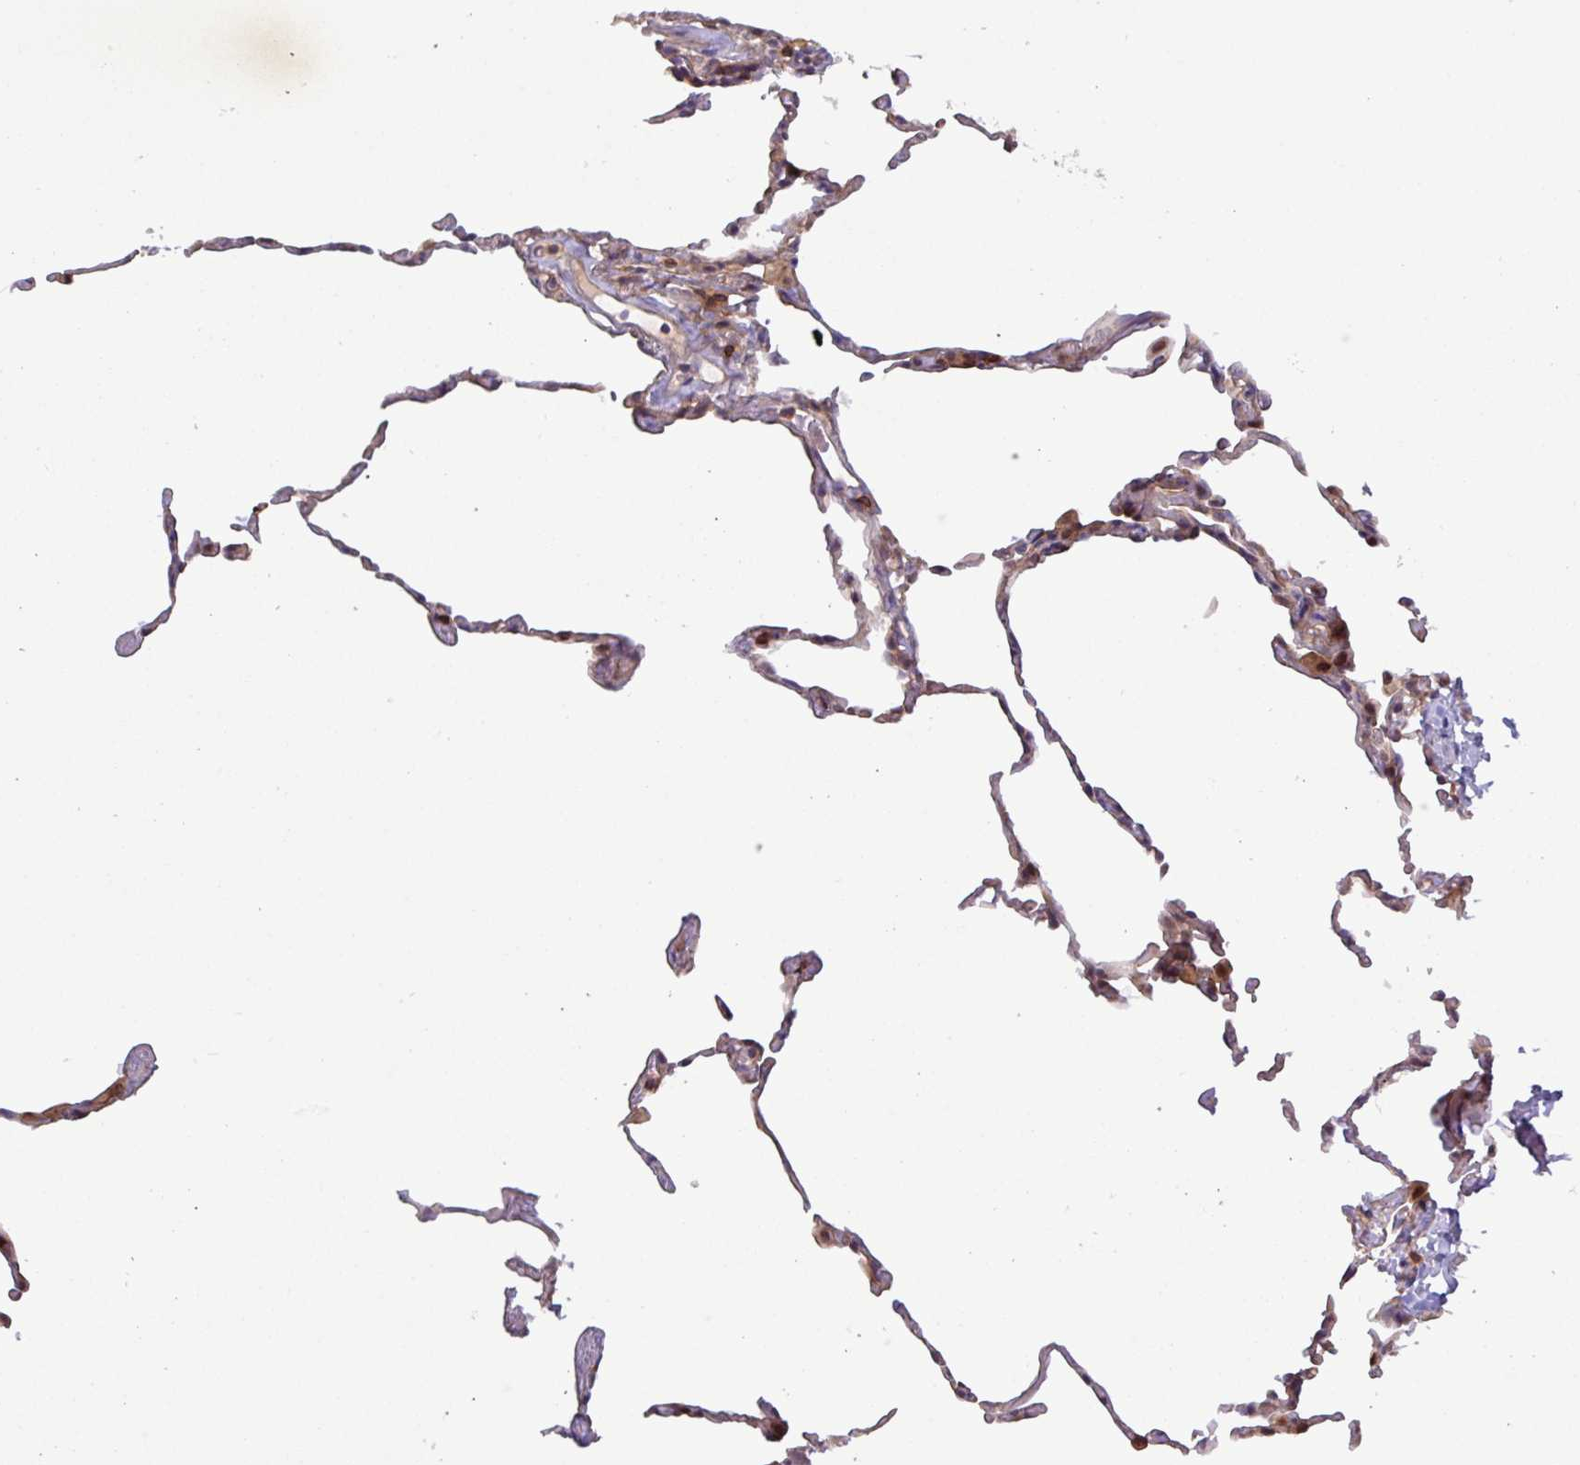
{"staining": {"intensity": "moderate", "quantity": "<25%", "location": "cytoplasmic/membranous,nuclear"}, "tissue": "lung", "cell_type": "Alveolar cells", "image_type": "normal", "snomed": [{"axis": "morphology", "description": "Normal tissue, NOS"}, {"axis": "topography", "description": "Lung"}], "caption": "Immunohistochemical staining of normal human lung shows <25% levels of moderate cytoplasmic/membranous,nuclear protein positivity in approximately <25% of alveolar cells. Using DAB (brown) and hematoxylin (blue) stains, captured at high magnification using brightfield microscopy.", "gene": "CNTRL", "patient": {"sex": "female", "age": 57}}